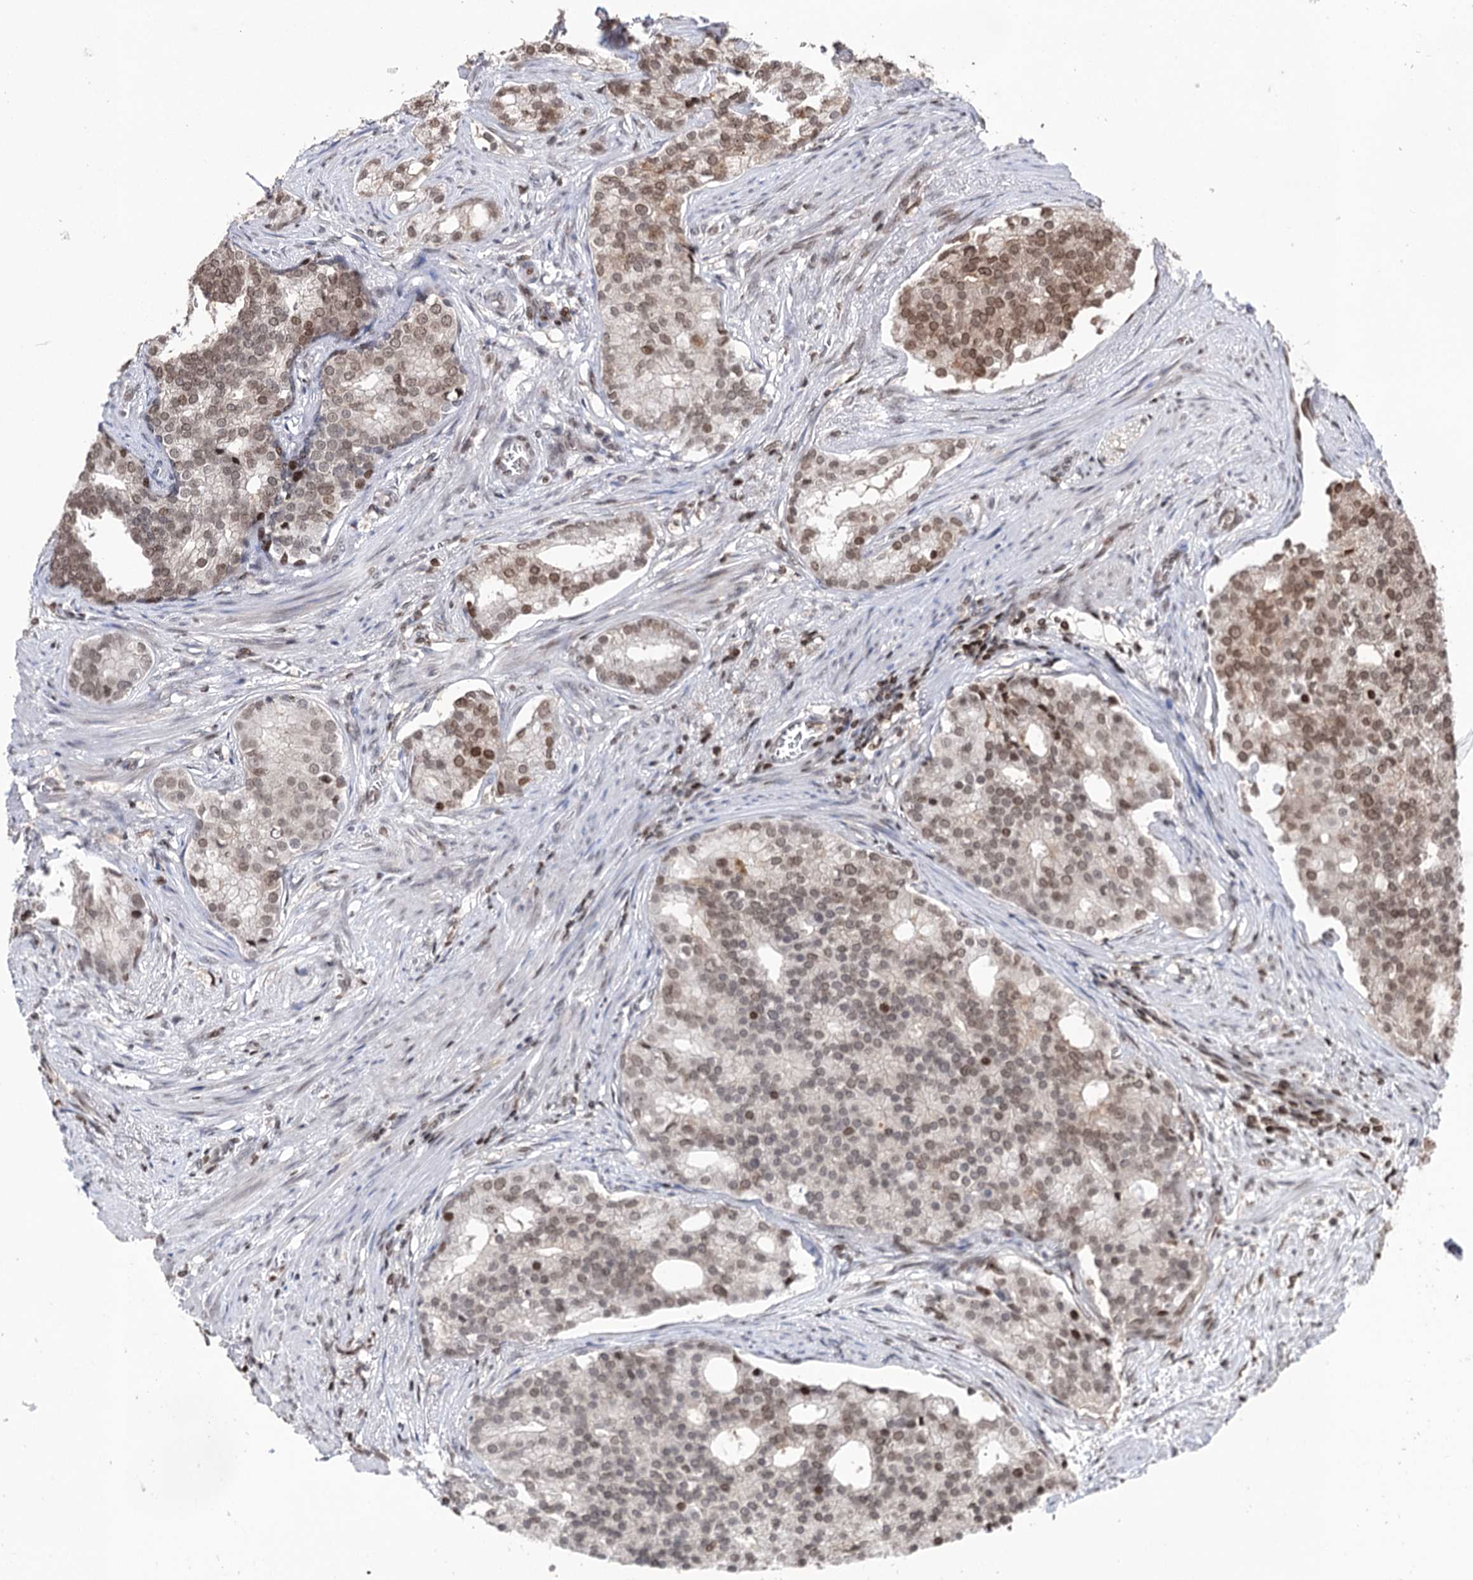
{"staining": {"intensity": "moderate", "quantity": "25%-75%", "location": "nuclear"}, "tissue": "prostate cancer", "cell_type": "Tumor cells", "image_type": "cancer", "snomed": [{"axis": "morphology", "description": "Adenocarcinoma, Low grade"}, {"axis": "topography", "description": "Prostate"}], "caption": "Prostate cancer (low-grade adenocarcinoma) tissue demonstrates moderate nuclear staining in approximately 25%-75% of tumor cells", "gene": "CCDC77", "patient": {"sex": "male", "age": 71}}